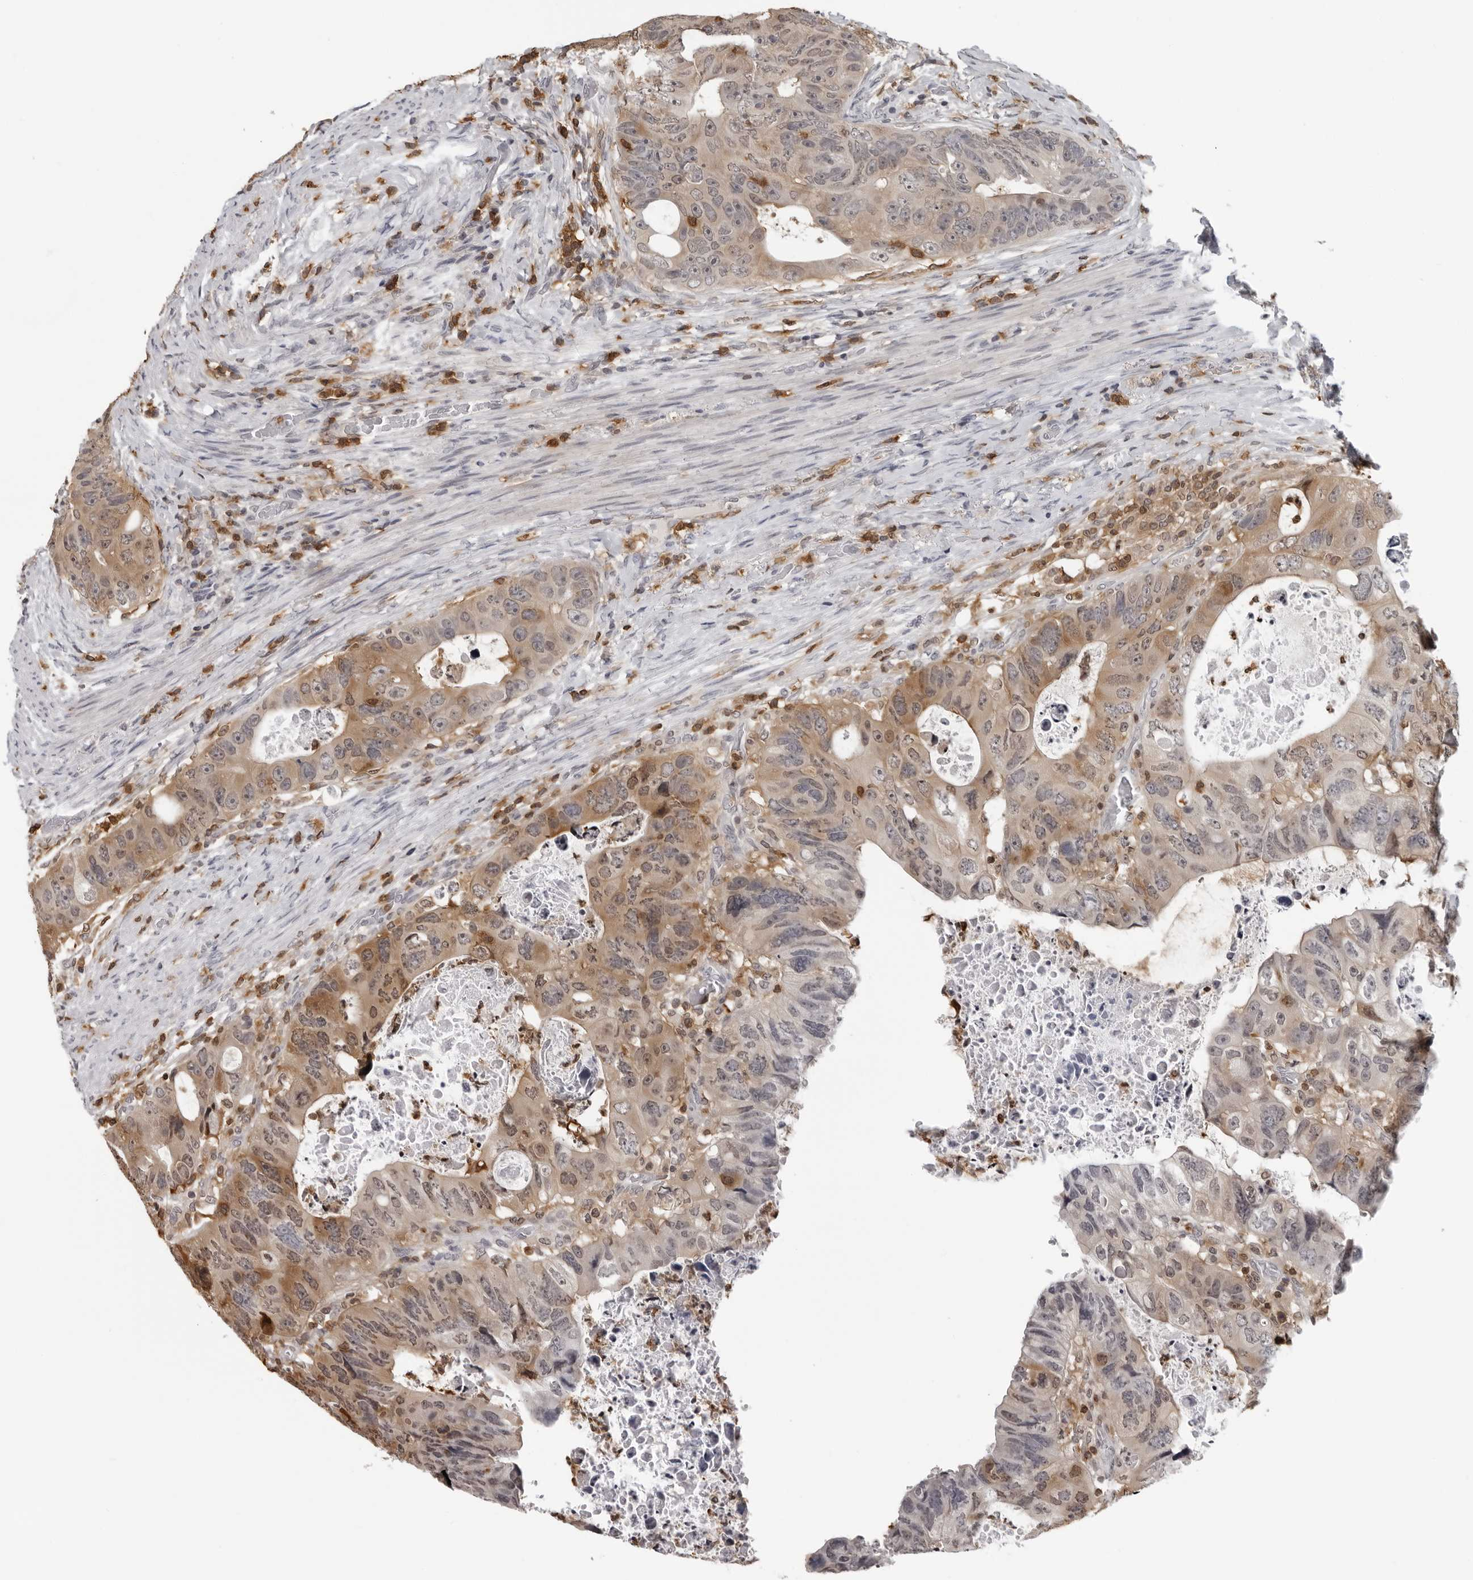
{"staining": {"intensity": "moderate", "quantity": ">75%", "location": "cytoplasmic/membranous"}, "tissue": "colorectal cancer", "cell_type": "Tumor cells", "image_type": "cancer", "snomed": [{"axis": "morphology", "description": "Adenocarcinoma, NOS"}, {"axis": "topography", "description": "Rectum"}], "caption": "There is medium levels of moderate cytoplasmic/membranous positivity in tumor cells of colorectal cancer, as demonstrated by immunohistochemical staining (brown color).", "gene": "HSPH1", "patient": {"sex": "male", "age": 59}}